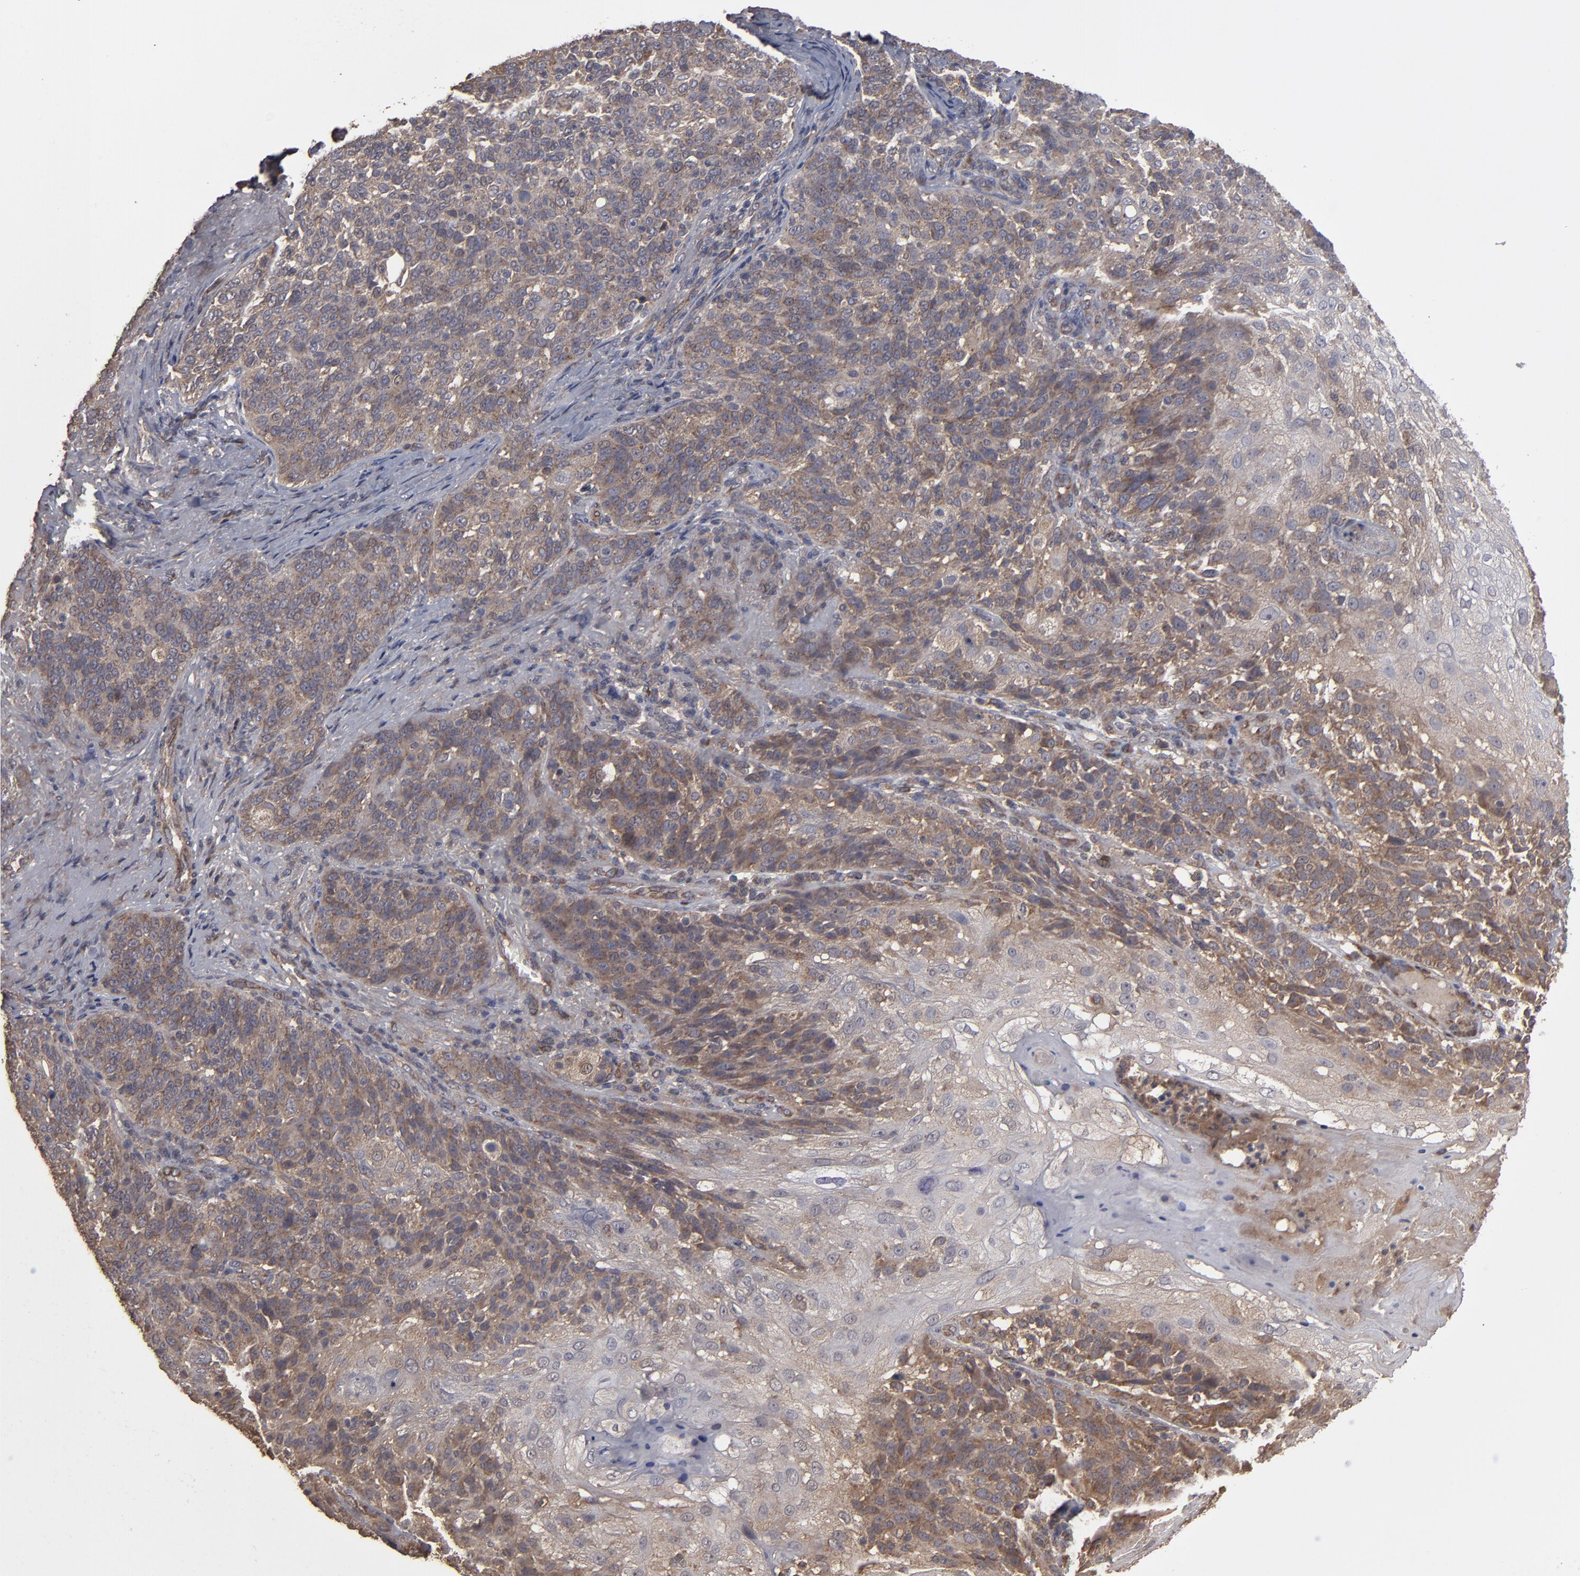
{"staining": {"intensity": "moderate", "quantity": "25%-75%", "location": "cytoplasmic/membranous"}, "tissue": "skin cancer", "cell_type": "Tumor cells", "image_type": "cancer", "snomed": [{"axis": "morphology", "description": "Normal tissue, NOS"}, {"axis": "morphology", "description": "Squamous cell carcinoma, NOS"}, {"axis": "topography", "description": "Skin"}], "caption": "Moderate cytoplasmic/membranous protein positivity is identified in approximately 25%-75% of tumor cells in squamous cell carcinoma (skin).", "gene": "MMP2", "patient": {"sex": "female", "age": 83}}